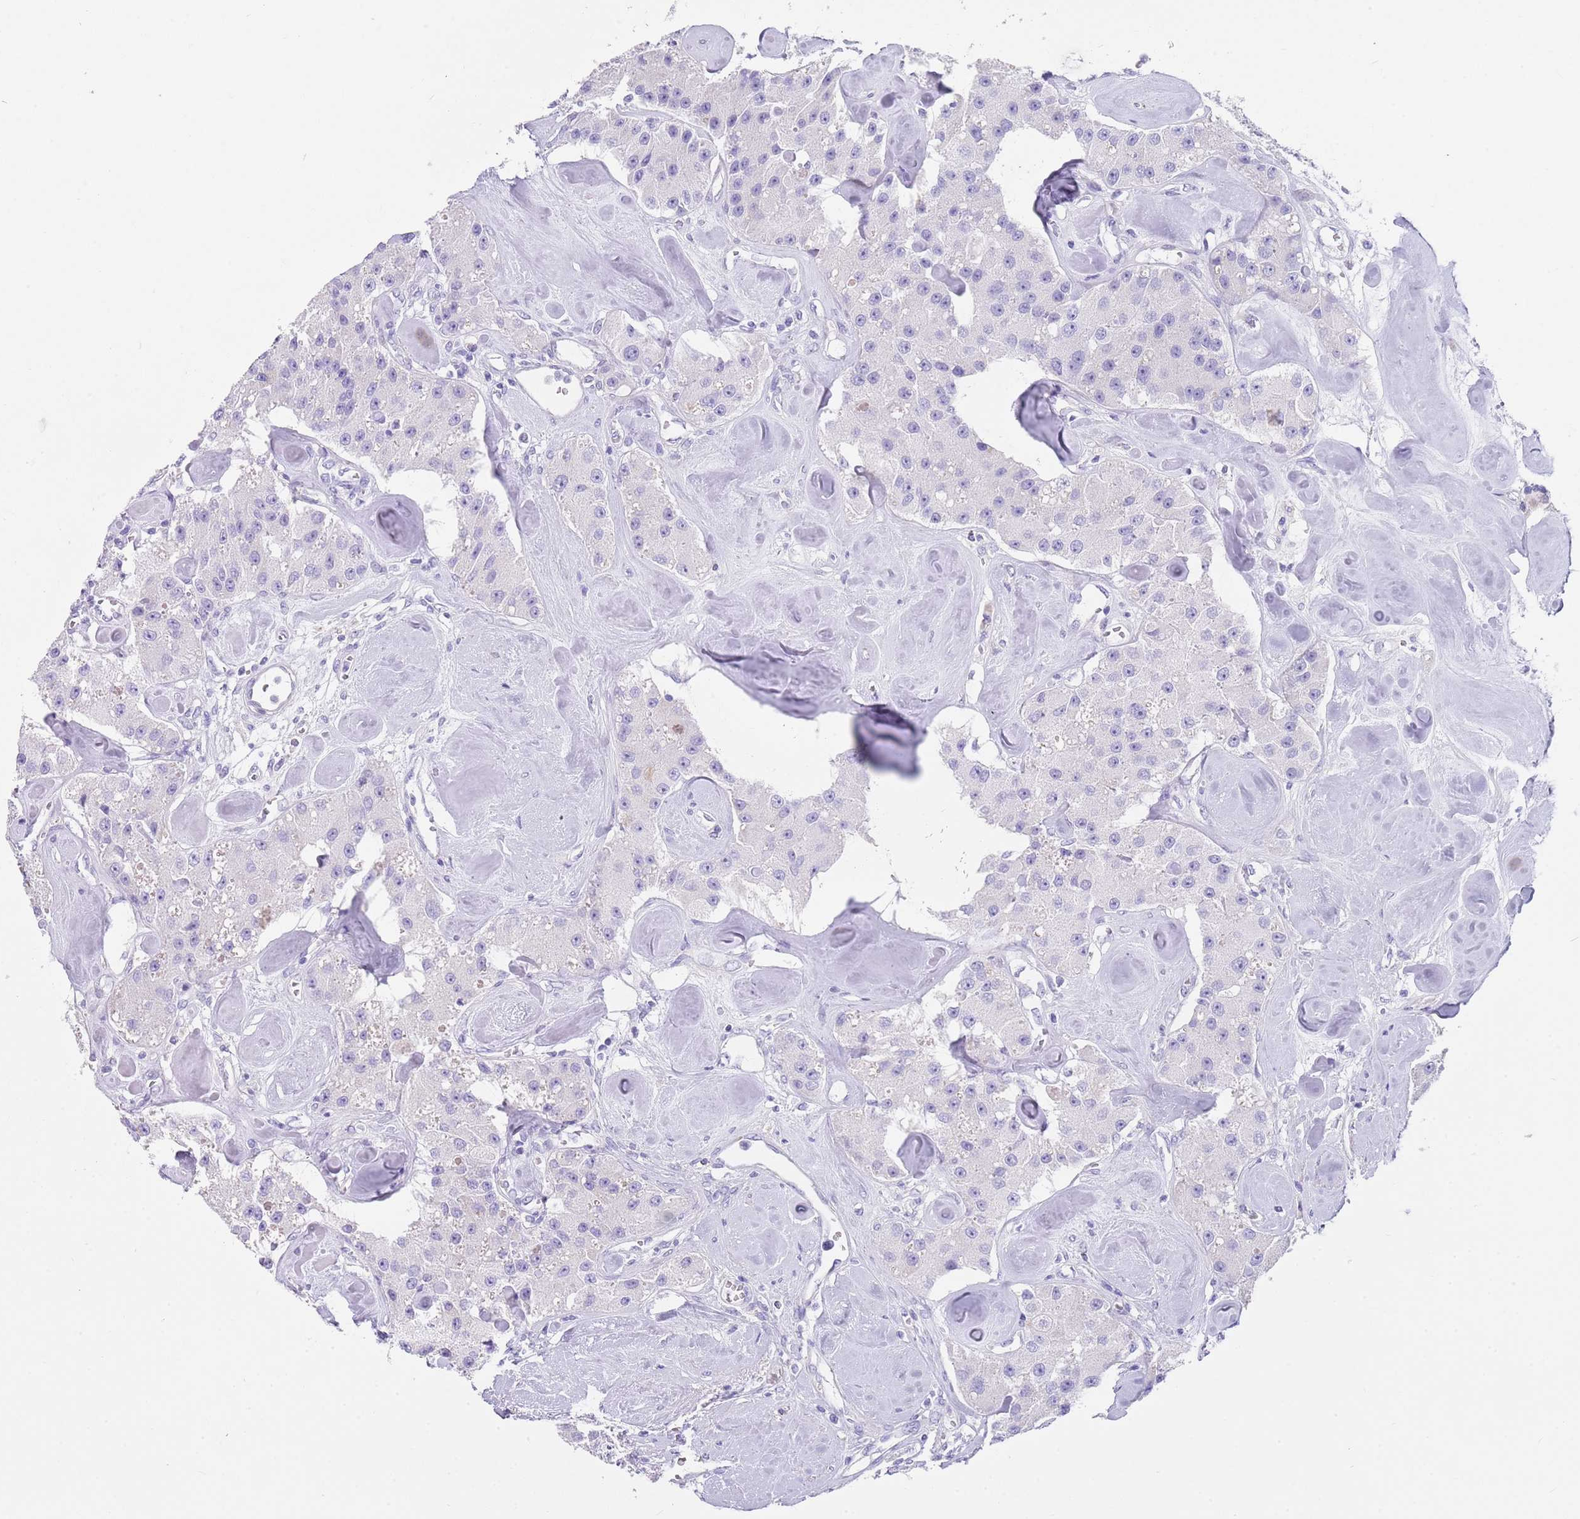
{"staining": {"intensity": "negative", "quantity": "none", "location": "none"}, "tissue": "carcinoid", "cell_type": "Tumor cells", "image_type": "cancer", "snomed": [{"axis": "morphology", "description": "Carcinoid, malignant, NOS"}, {"axis": "topography", "description": "Pancreas"}], "caption": "IHC of human carcinoid (malignant) shows no positivity in tumor cells. The staining is performed using DAB brown chromogen with nuclei counter-stained in using hematoxylin.", "gene": "CPXM2", "patient": {"sex": "male", "age": 41}}